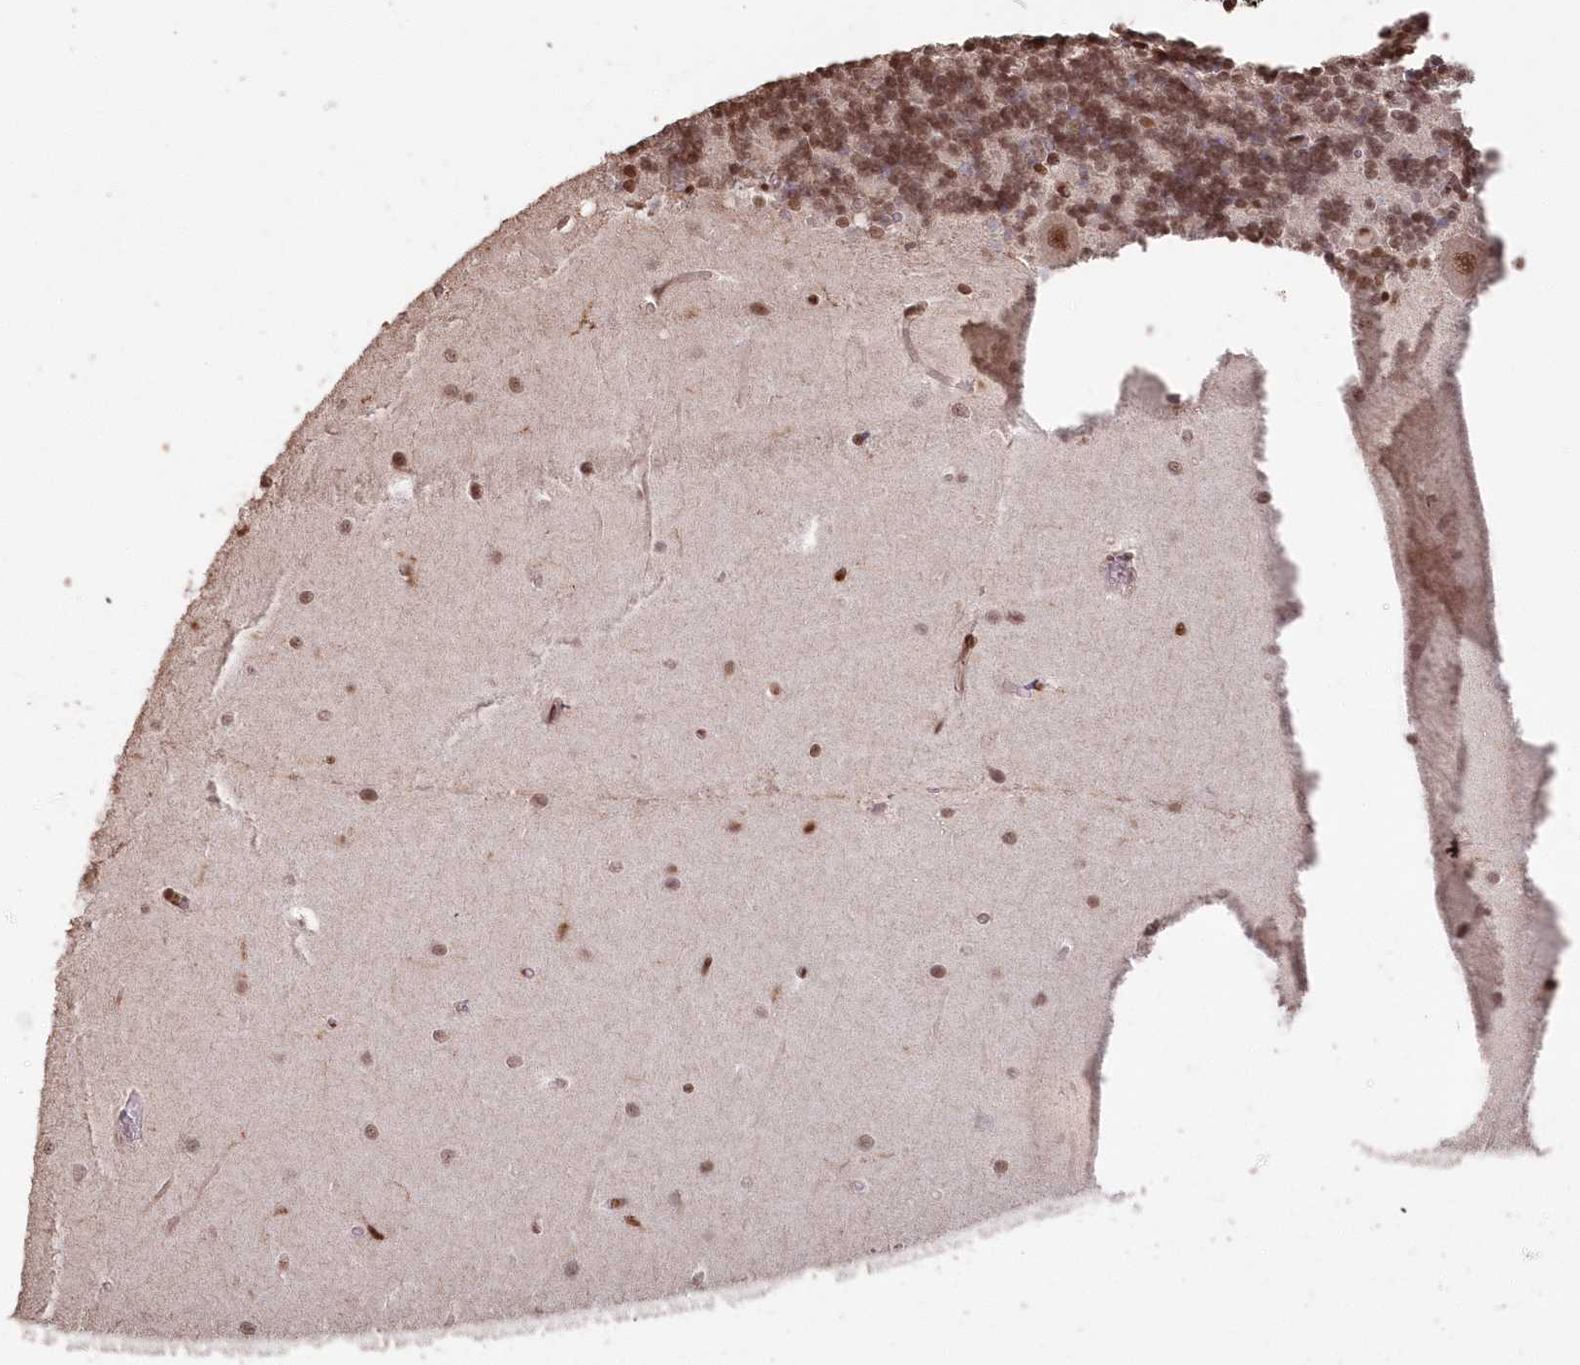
{"staining": {"intensity": "moderate", "quantity": "25%-75%", "location": "nuclear"}, "tissue": "cerebellum", "cell_type": "Cells in granular layer", "image_type": "normal", "snomed": [{"axis": "morphology", "description": "Normal tissue, NOS"}, {"axis": "topography", "description": "Cerebellum"}], "caption": "Benign cerebellum demonstrates moderate nuclear positivity in approximately 25%-75% of cells in granular layer, visualized by immunohistochemistry.", "gene": "PDS5A", "patient": {"sex": "male", "age": 37}}